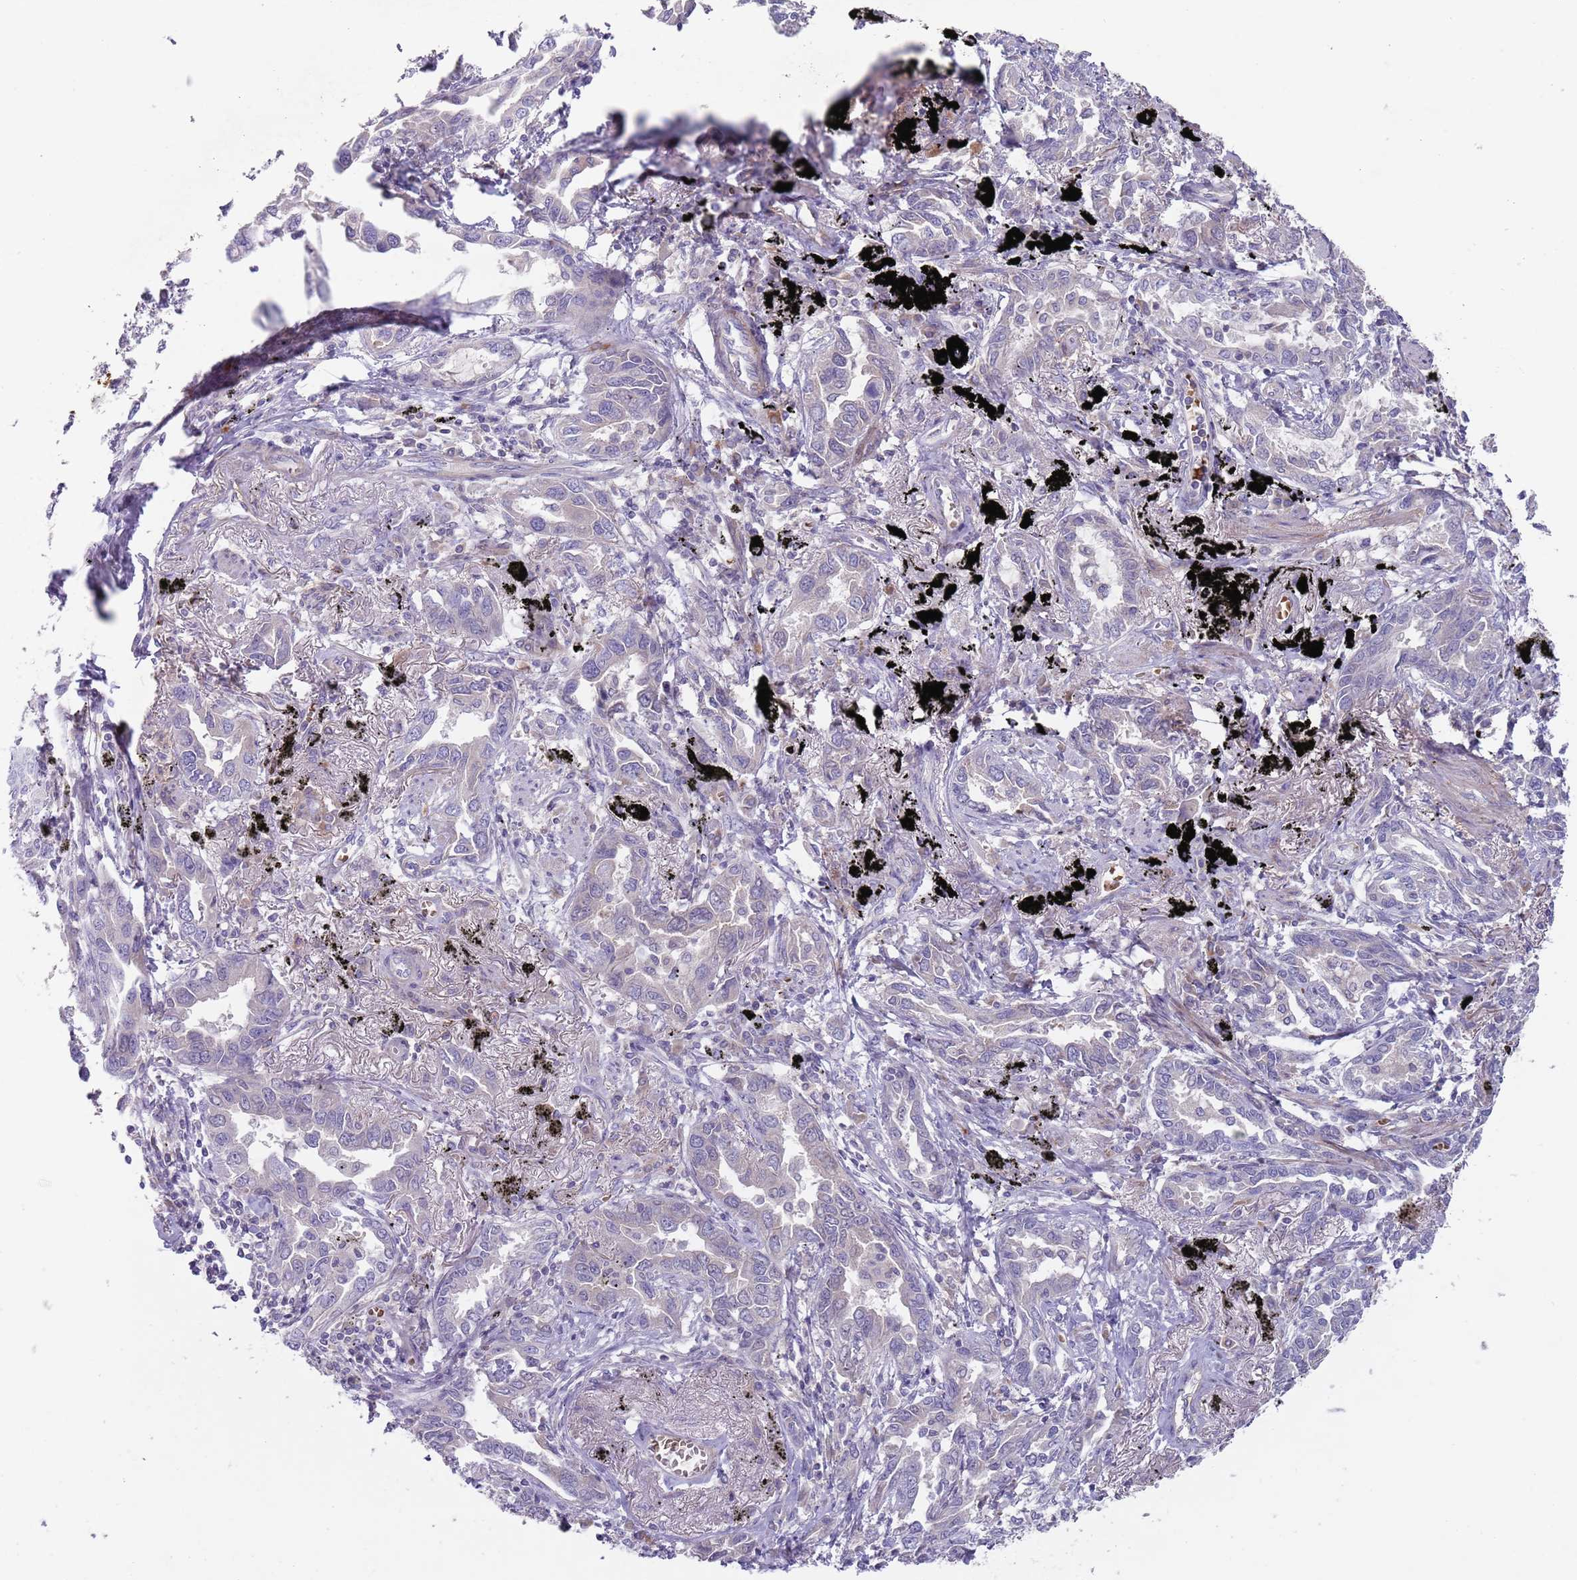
{"staining": {"intensity": "negative", "quantity": "none", "location": "none"}, "tissue": "lung cancer", "cell_type": "Tumor cells", "image_type": "cancer", "snomed": [{"axis": "morphology", "description": "Adenocarcinoma, NOS"}, {"axis": "topography", "description": "Lung"}], "caption": "DAB (3,3'-diaminobenzidine) immunohistochemical staining of human lung adenocarcinoma shows no significant staining in tumor cells.", "gene": "PRAC1", "patient": {"sex": "male", "age": 67}}